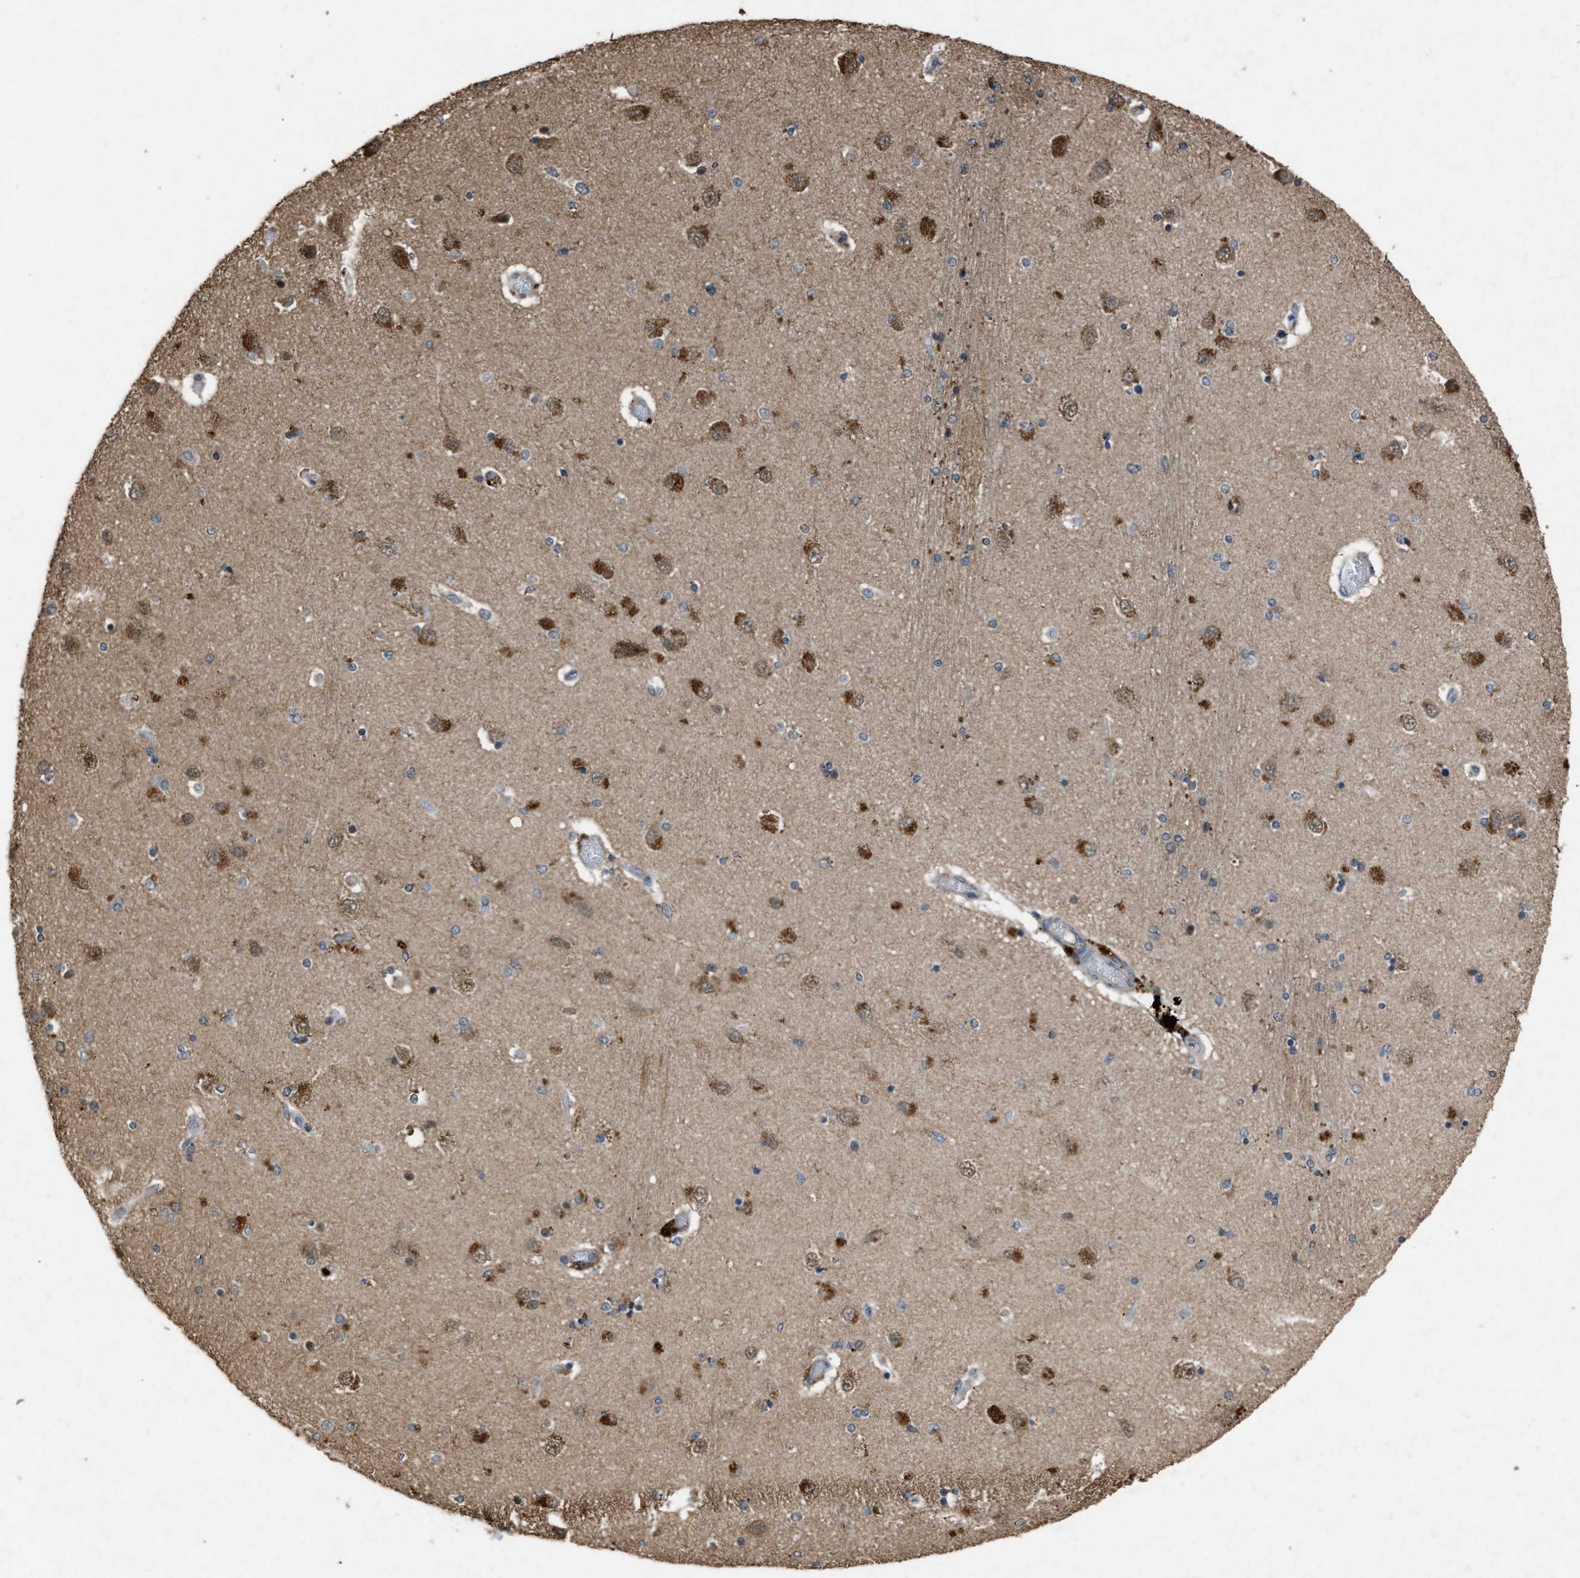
{"staining": {"intensity": "moderate", "quantity": "<25%", "location": "cytoplasmic/membranous"}, "tissue": "hippocampus", "cell_type": "Glial cells", "image_type": "normal", "snomed": [{"axis": "morphology", "description": "Normal tissue, NOS"}, {"axis": "topography", "description": "Hippocampus"}], "caption": "Protein expression analysis of normal hippocampus exhibits moderate cytoplasmic/membranous expression in about <25% of glial cells.", "gene": "PSMD1", "patient": {"sex": "female", "age": 54}}